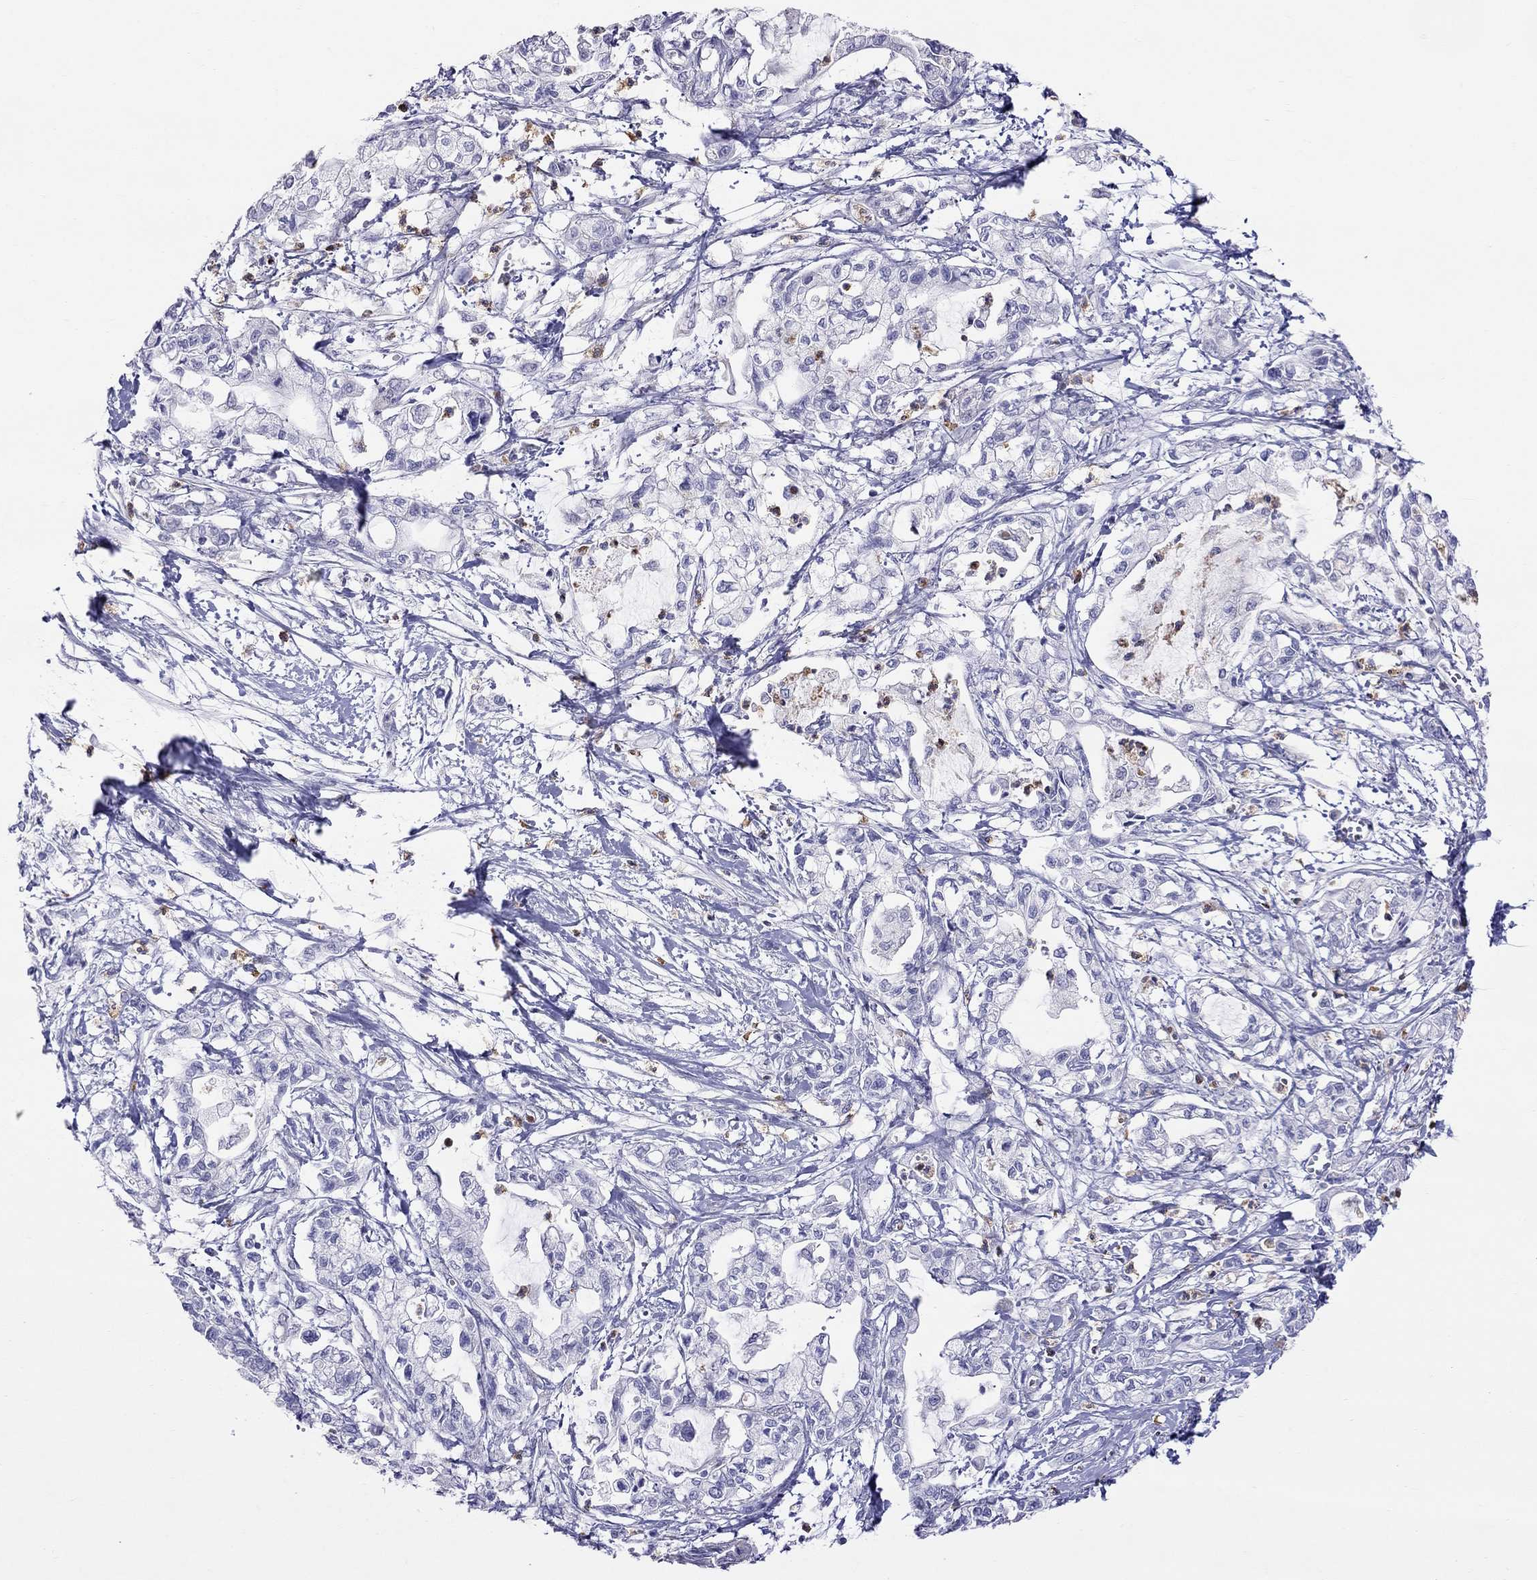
{"staining": {"intensity": "negative", "quantity": "none", "location": "none"}, "tissue": "pancreatic cancer", "cell_type": "Tumor cells", "image_type": "cancer", "snomed": [{"axis": "morphology", "description": "Adenocarcinoma, NOS"}, {"axis": "topography", "description": "Pancreas"}], "caption": "Tumor cells are negative for protein expression in human adenocarcinoma (pancreatic). (DAB (3,3'-diaminobenzidine) IHC with hematoxylin counter stain).", "gene": "SPINT4", "patient": {"sex": "male", "age": 54}}